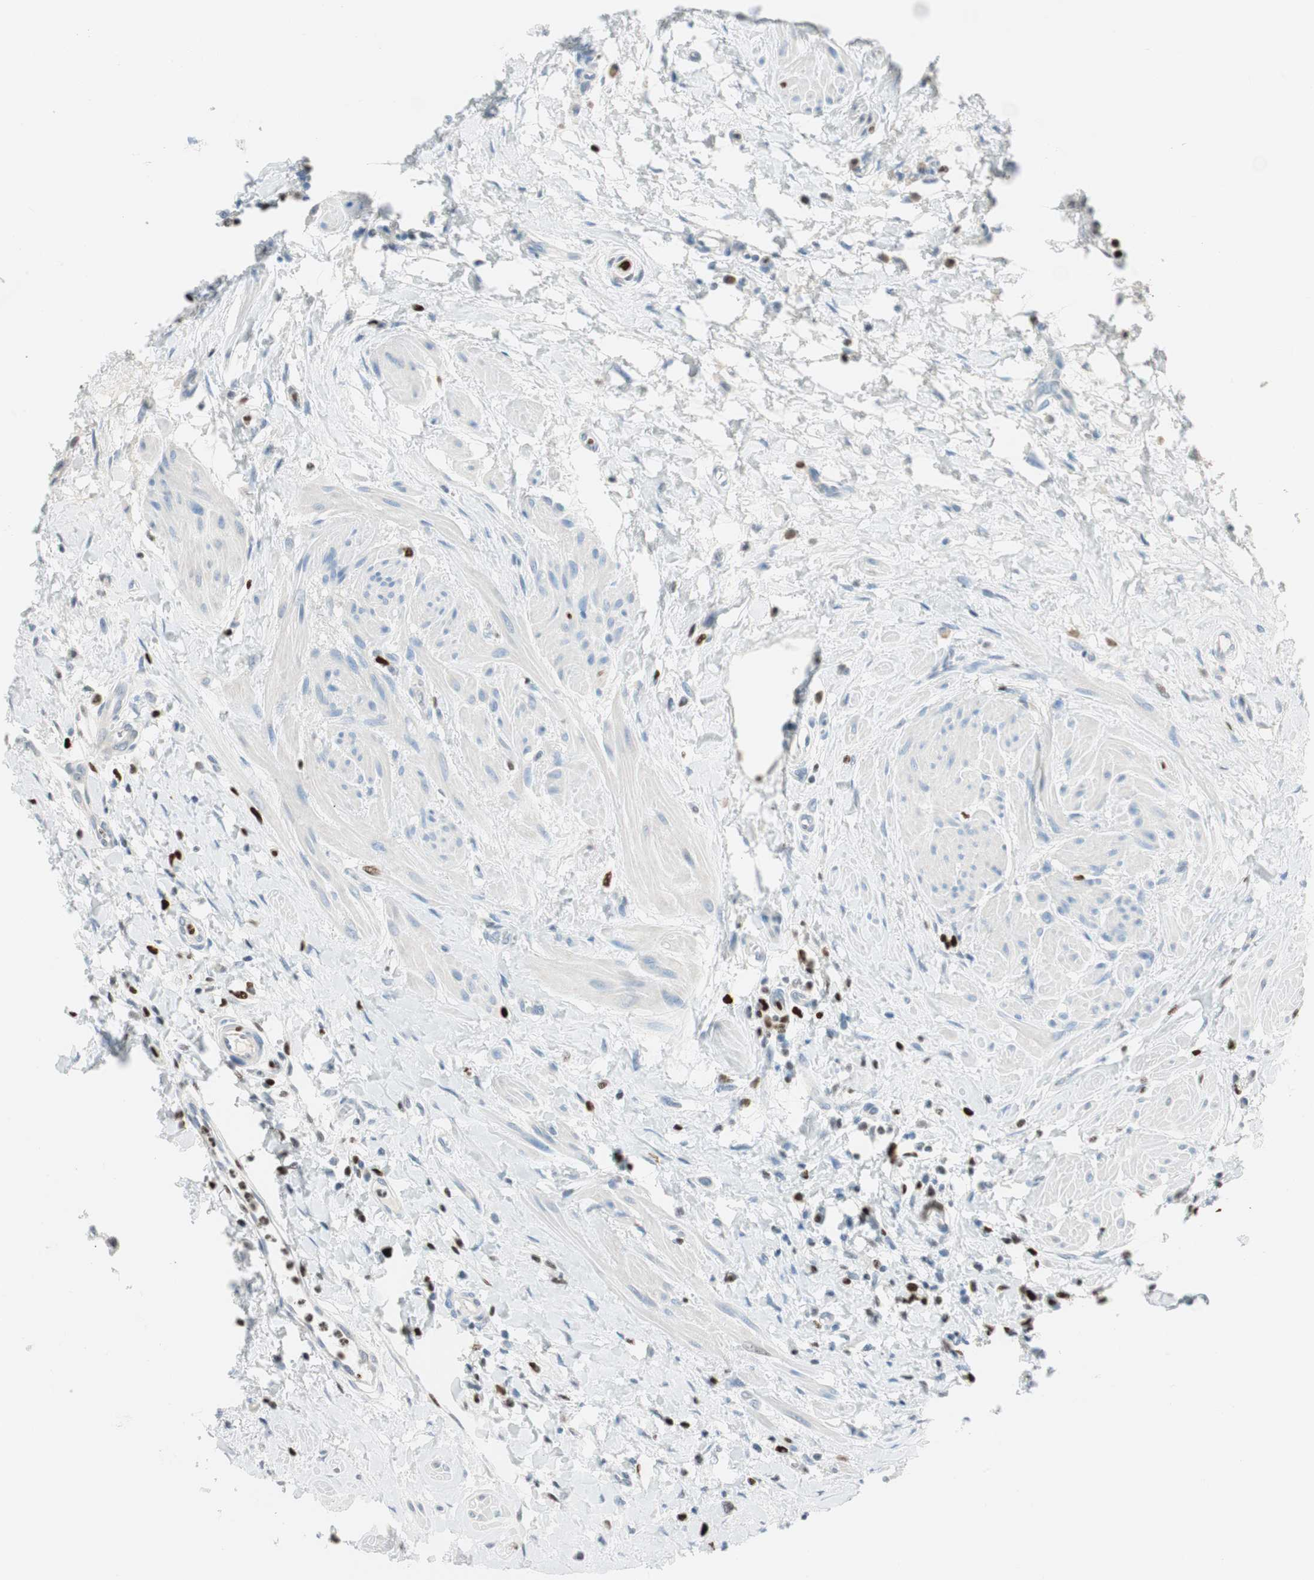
{"staining": {"intensity": "moderate", "quantity": "<25%", "location": "nuclear"}, "tissue": "urothelial cancer", "cell_type": "Tumor cells", "image_type": "cancer", "snomed": [{"axis": "morphology", "description": "Urothelial carcinoma, High grade"}, {"axis": "topography", "description": "Urinary bladder"}], "caption": "Urothelial cancer stained for a protein reveals moderate nuclear positivity in tumor cells.", "gene": "EZH2", "patient": {"sex": "female", "age": 56}}